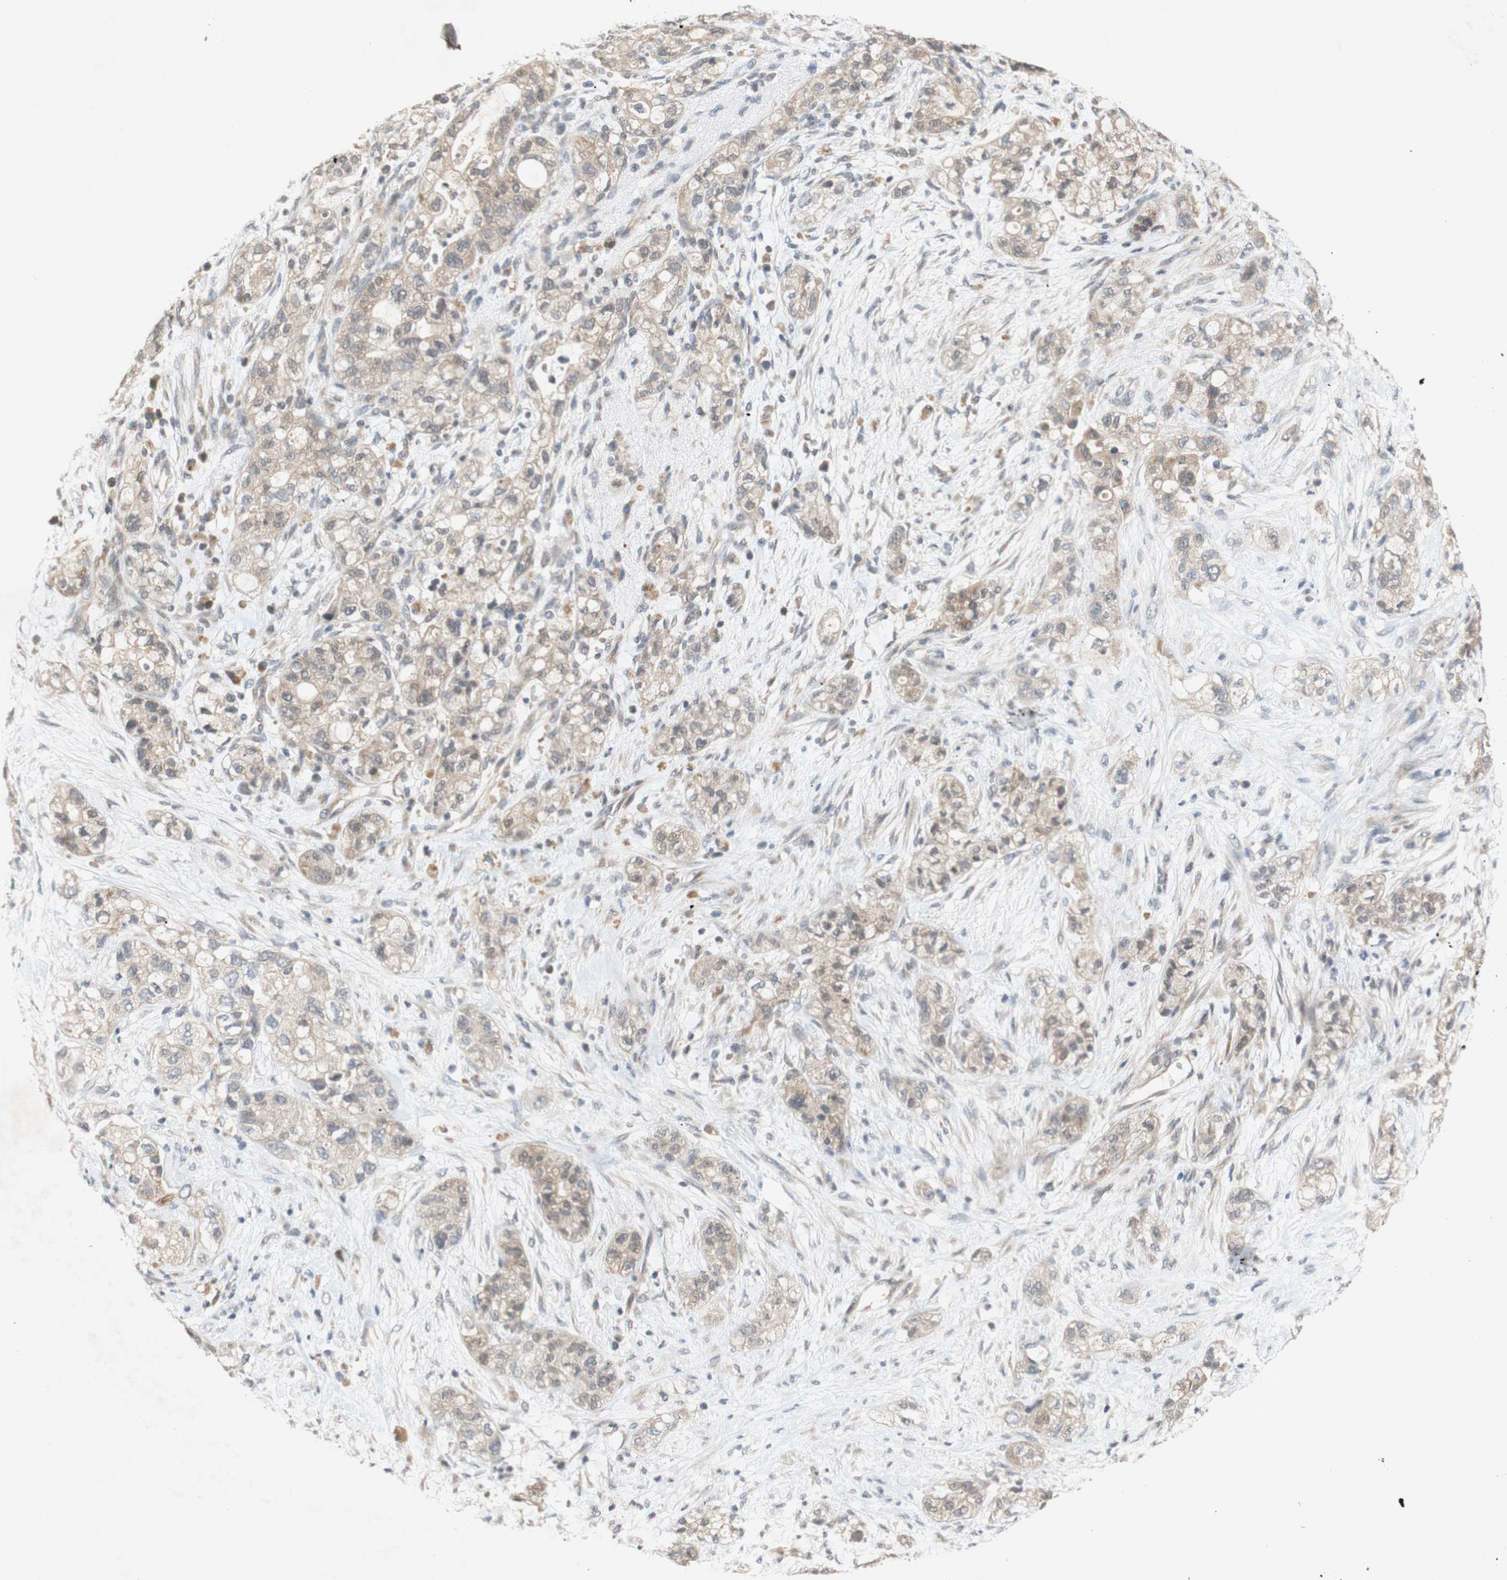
{"staining": {"intensity": "weak", "quantity": ">75%", "location": "cytoplasmic/membranous"}, "tissue": "pancreatic cancer", "cell_type": "Tumor cells", "image_type": "cancer", "snomed": [{"axis": "morphology", "description": "Adenocarcinoma, NOS"}, {"axis": "topography", "description": "Pancreas"}], "caption": "Brown immunohistochemical staining in human pancreatic adenocarcinoma shows weak cytoplasmic/membranous positivity in approximately >75% of tumor cells.", "gene": "PIN1", "patient": {"sex": "female", "age": 78}}